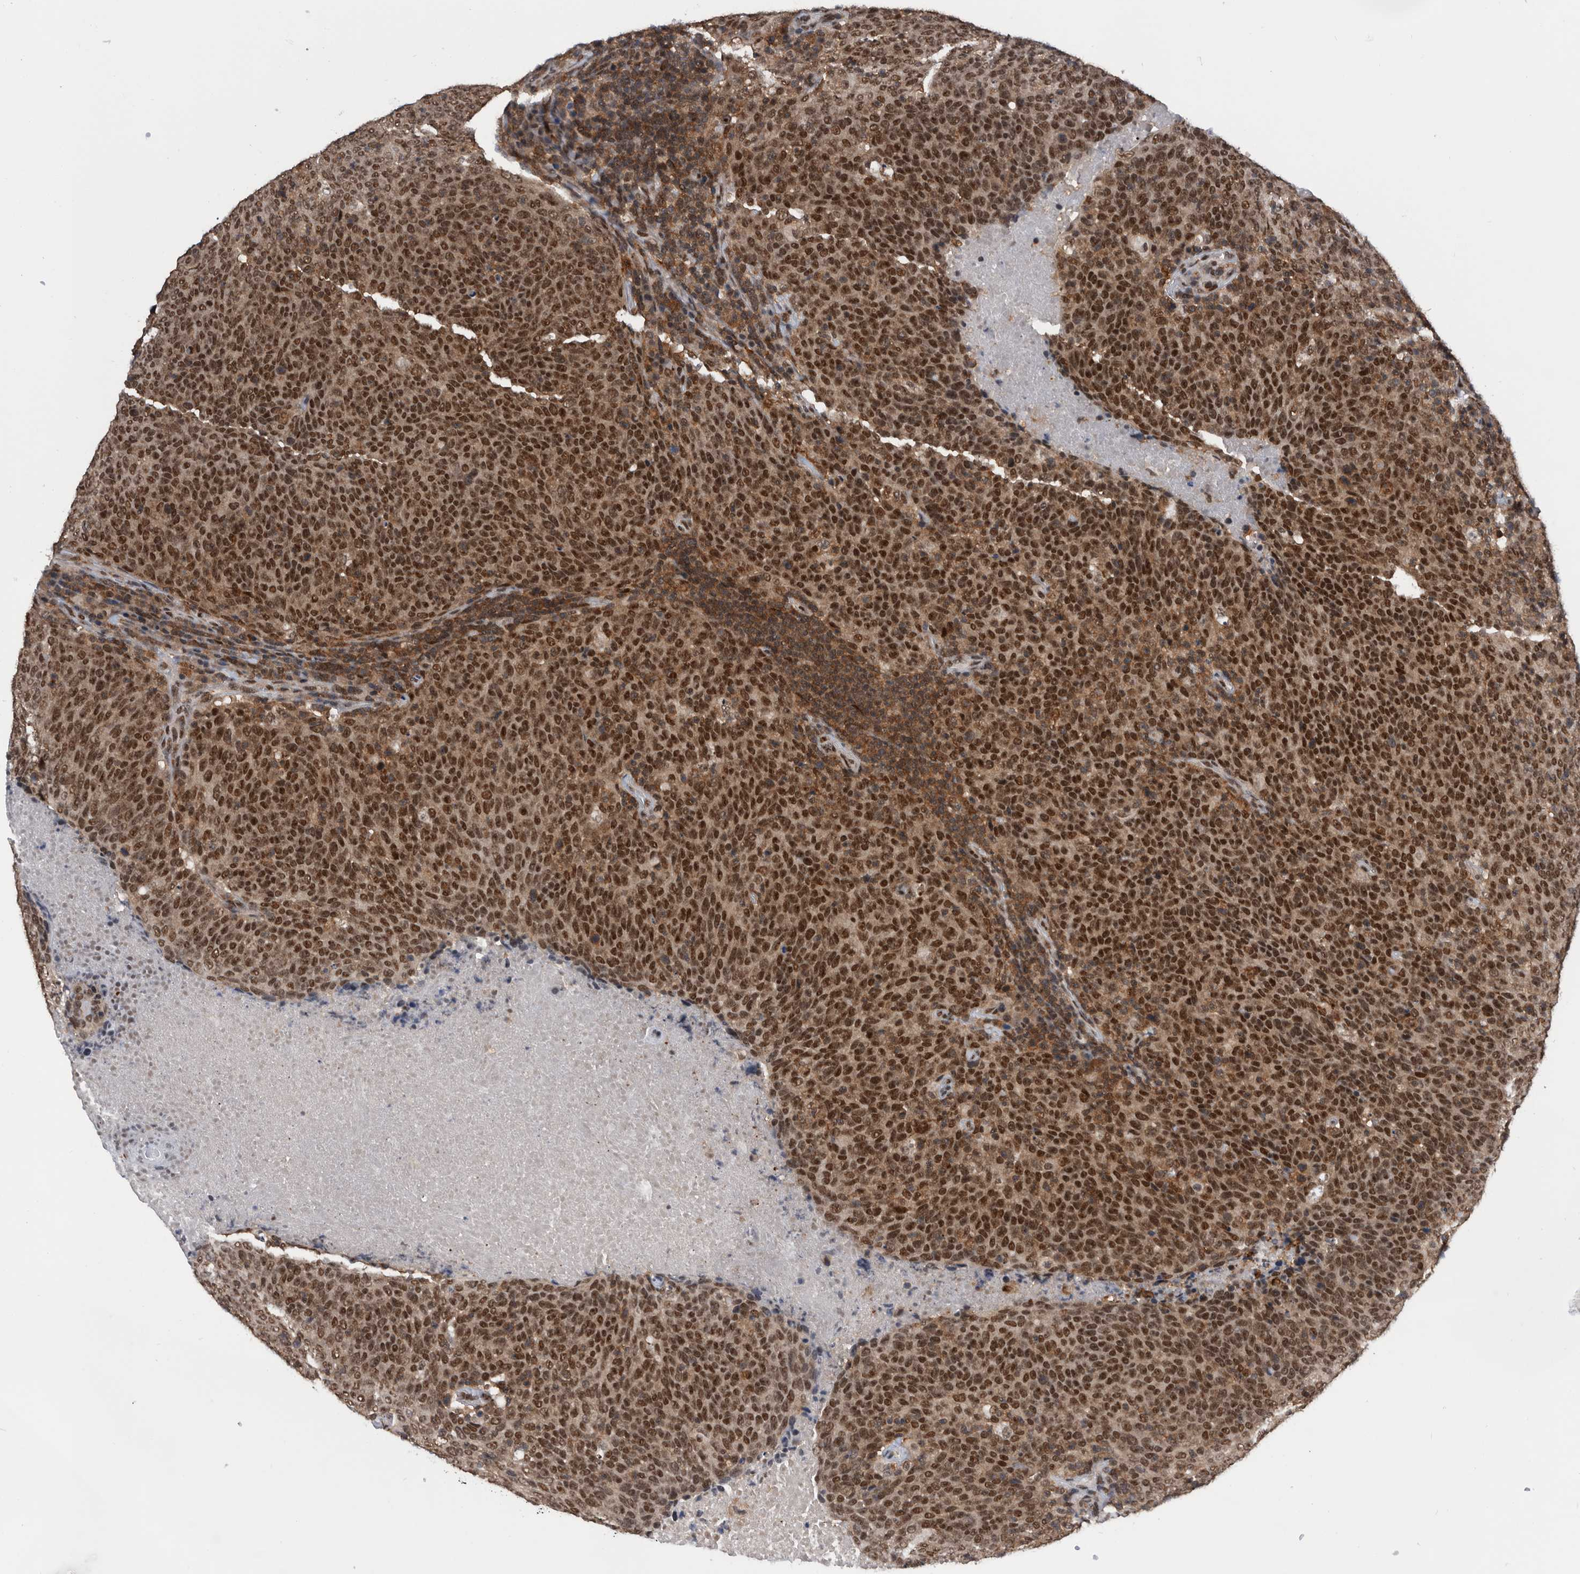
{"staining": {"intensity": "strong", "quantity": ">75%", "location": "cytoplasmic/membranous,nuclear"}, "tissue": "head and neck cancer", "cell_type": "Tumor cells", "image_type": "cancer", "snomed": [{"axis": "morphology", "description": "Squamous cell carcinoma, NOS"}, {"axis": "morphology", "description": "Squamous cell carcinoma, metastatic, NOS"}, {"axis": "topography", "description": "Lymph node"}, {"axis": "topography", "description": "Head-Neck"}], "caption": "Head and neck squamous cell carcinoma stained with IHC displays strong cytoplasmic/membranous and nuclear staining in approximately >75% of tumor cells. (DAB (3,3'-diaminobenzidine) IHC, brown staining for protein, blue staining for nuclei).", "gene": "ZNF260", "patient": {"sex": "male", "age": 62}}